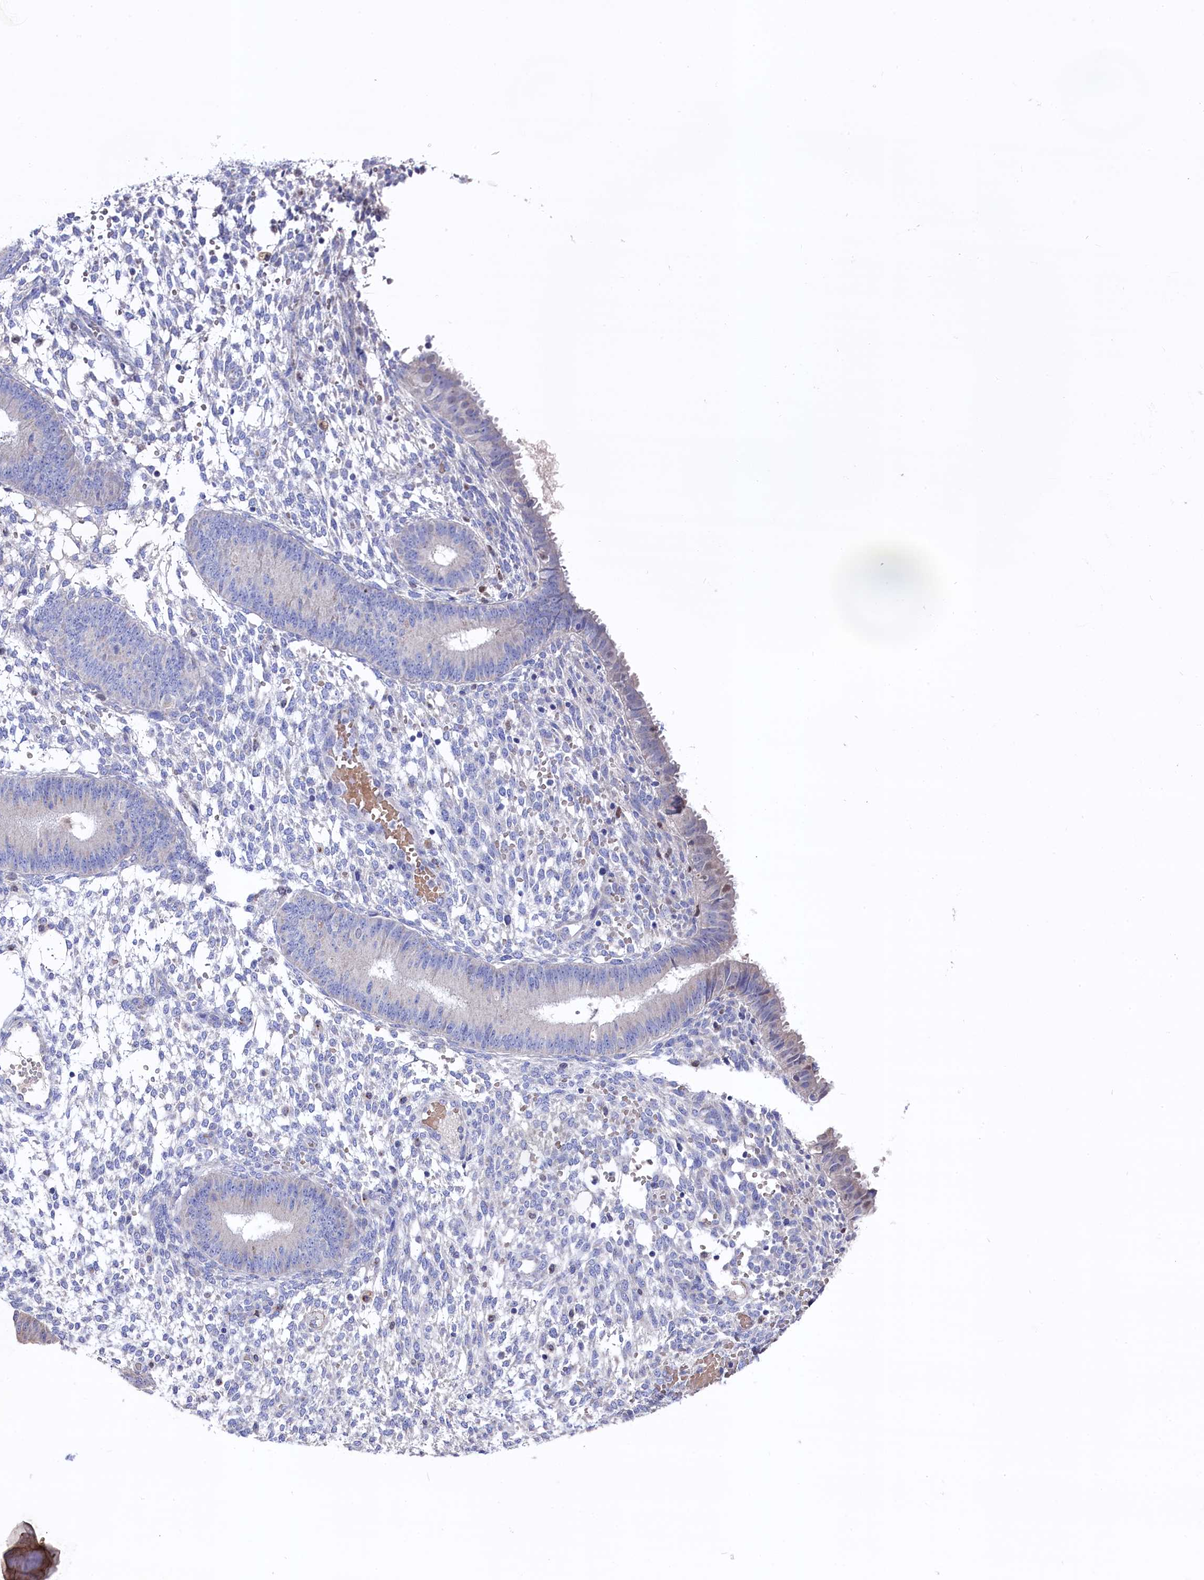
{"staining": {"intensity": "negative", "quantity": "none", "location": "none"}, "tissue": "endometrium", "cell_type": "Cells in endometrial stroma", "image_type": "normal", "snomed": [{"axis": "morphology", "description": "Normal tissue, NOS"}, {"axis": "topography", "description": "Endometrium"}], "caption": "DAB (3,3'-diaminobenzidine) immunohistochemical staining of unremarkable human endometrium reveals no significant positivity in cells in endometrial stroma. Nuclei are stained in blue.", "gene": "GPR108", "patient": {"sex": "female", "age": 49}}